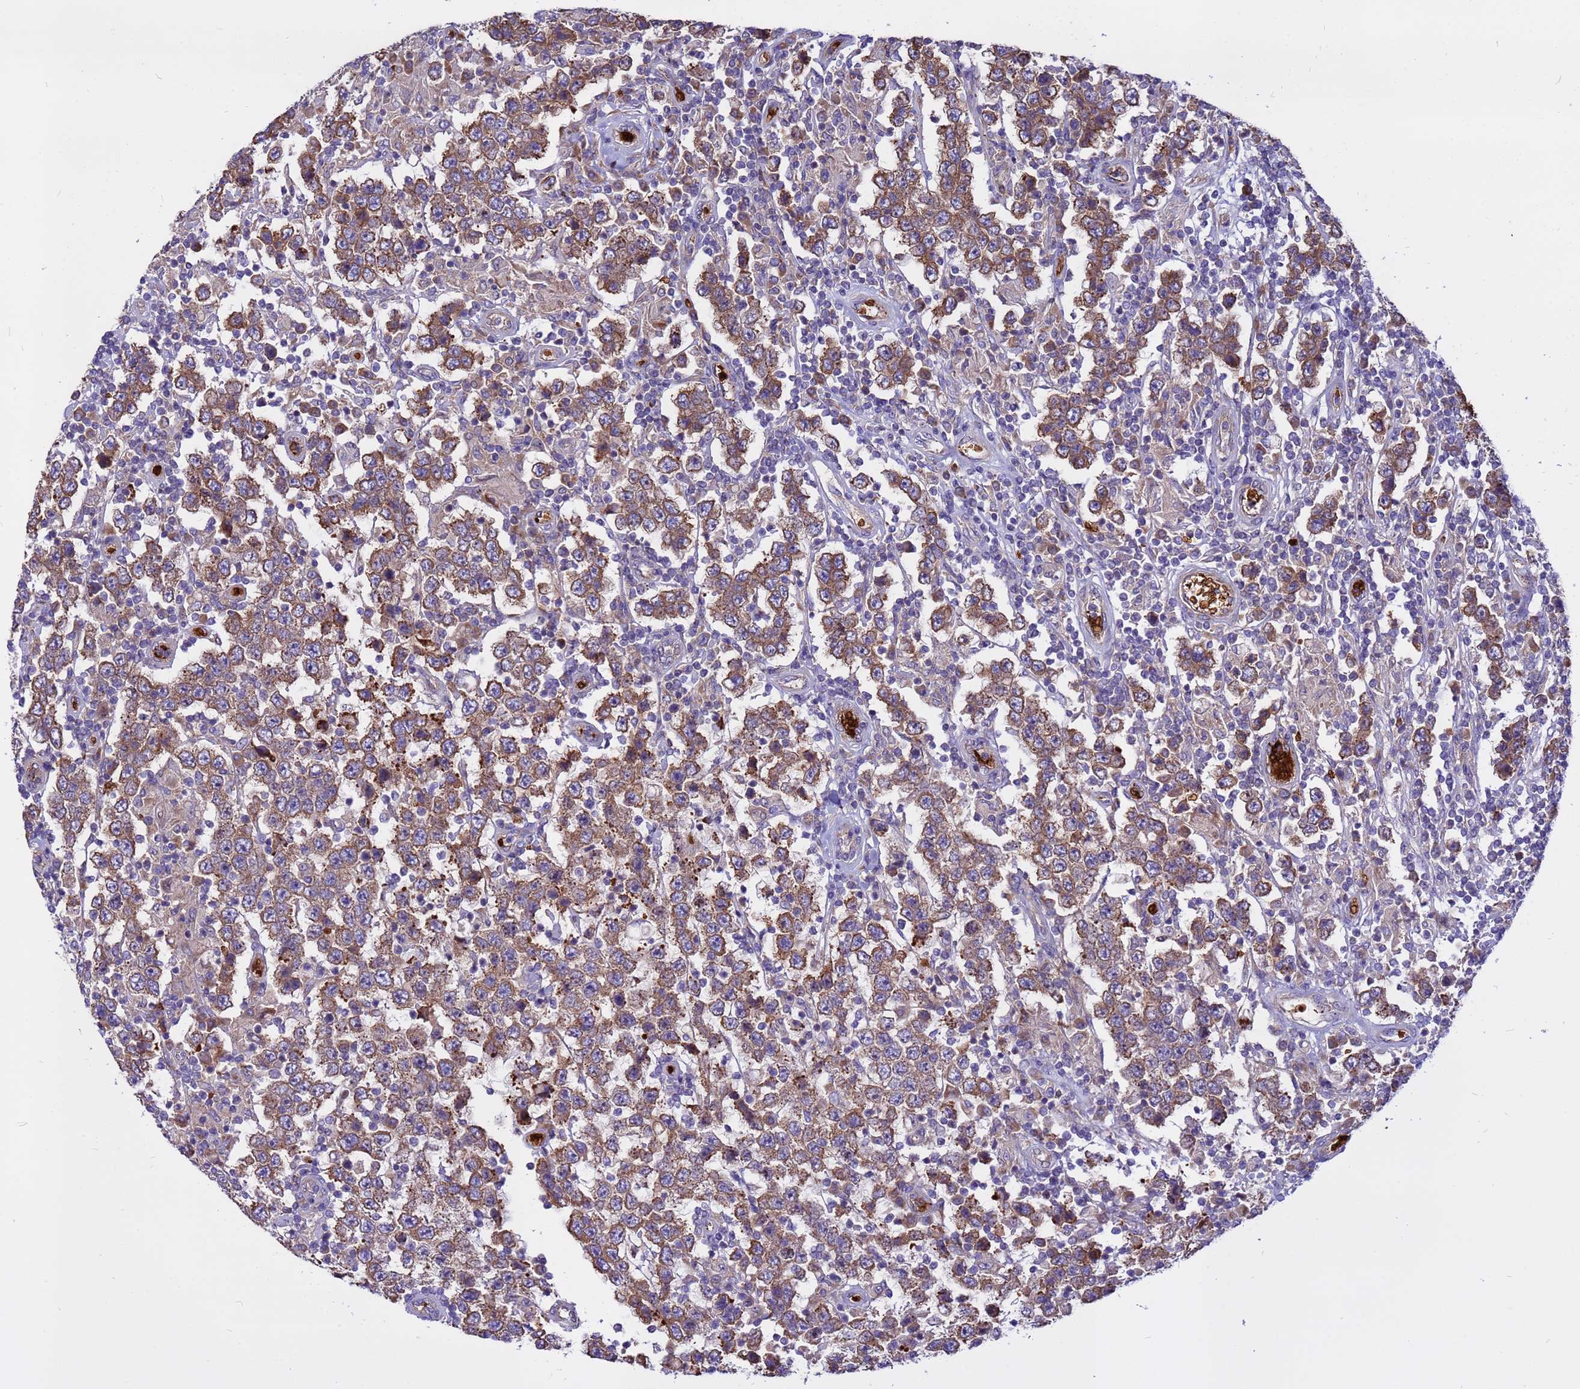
{"staining": {"intensity": "moderate", "quantity": "25%-75%", "location": "cytoplasmic/membranous"}, "tissue": "testis cancer", "cell_type": "Tumor cells", "image_type": "cancer", "snomed": [{"axis": "morphology", "description": "Normal tissue, NOS"}, {"axis": "morphology", "description": "Urothelial carcinoma, High grade"}, {"axis": "morphology", "description": "Seminoma, NOS"}, {"axis": "morphology", "description": "Carcinoma, Embryonal, NOS"}, {"axis": "topography", "description": "Urinary bladder"}, {"axis": "topography", "description": "Testis"}], "caption": "Human testis cancer (seminoma) stained with a protein marker demonstrates moderate staining in tumor cells.", "gene": "ZNF669", "patient": {"sex": "male", "age": 41}}